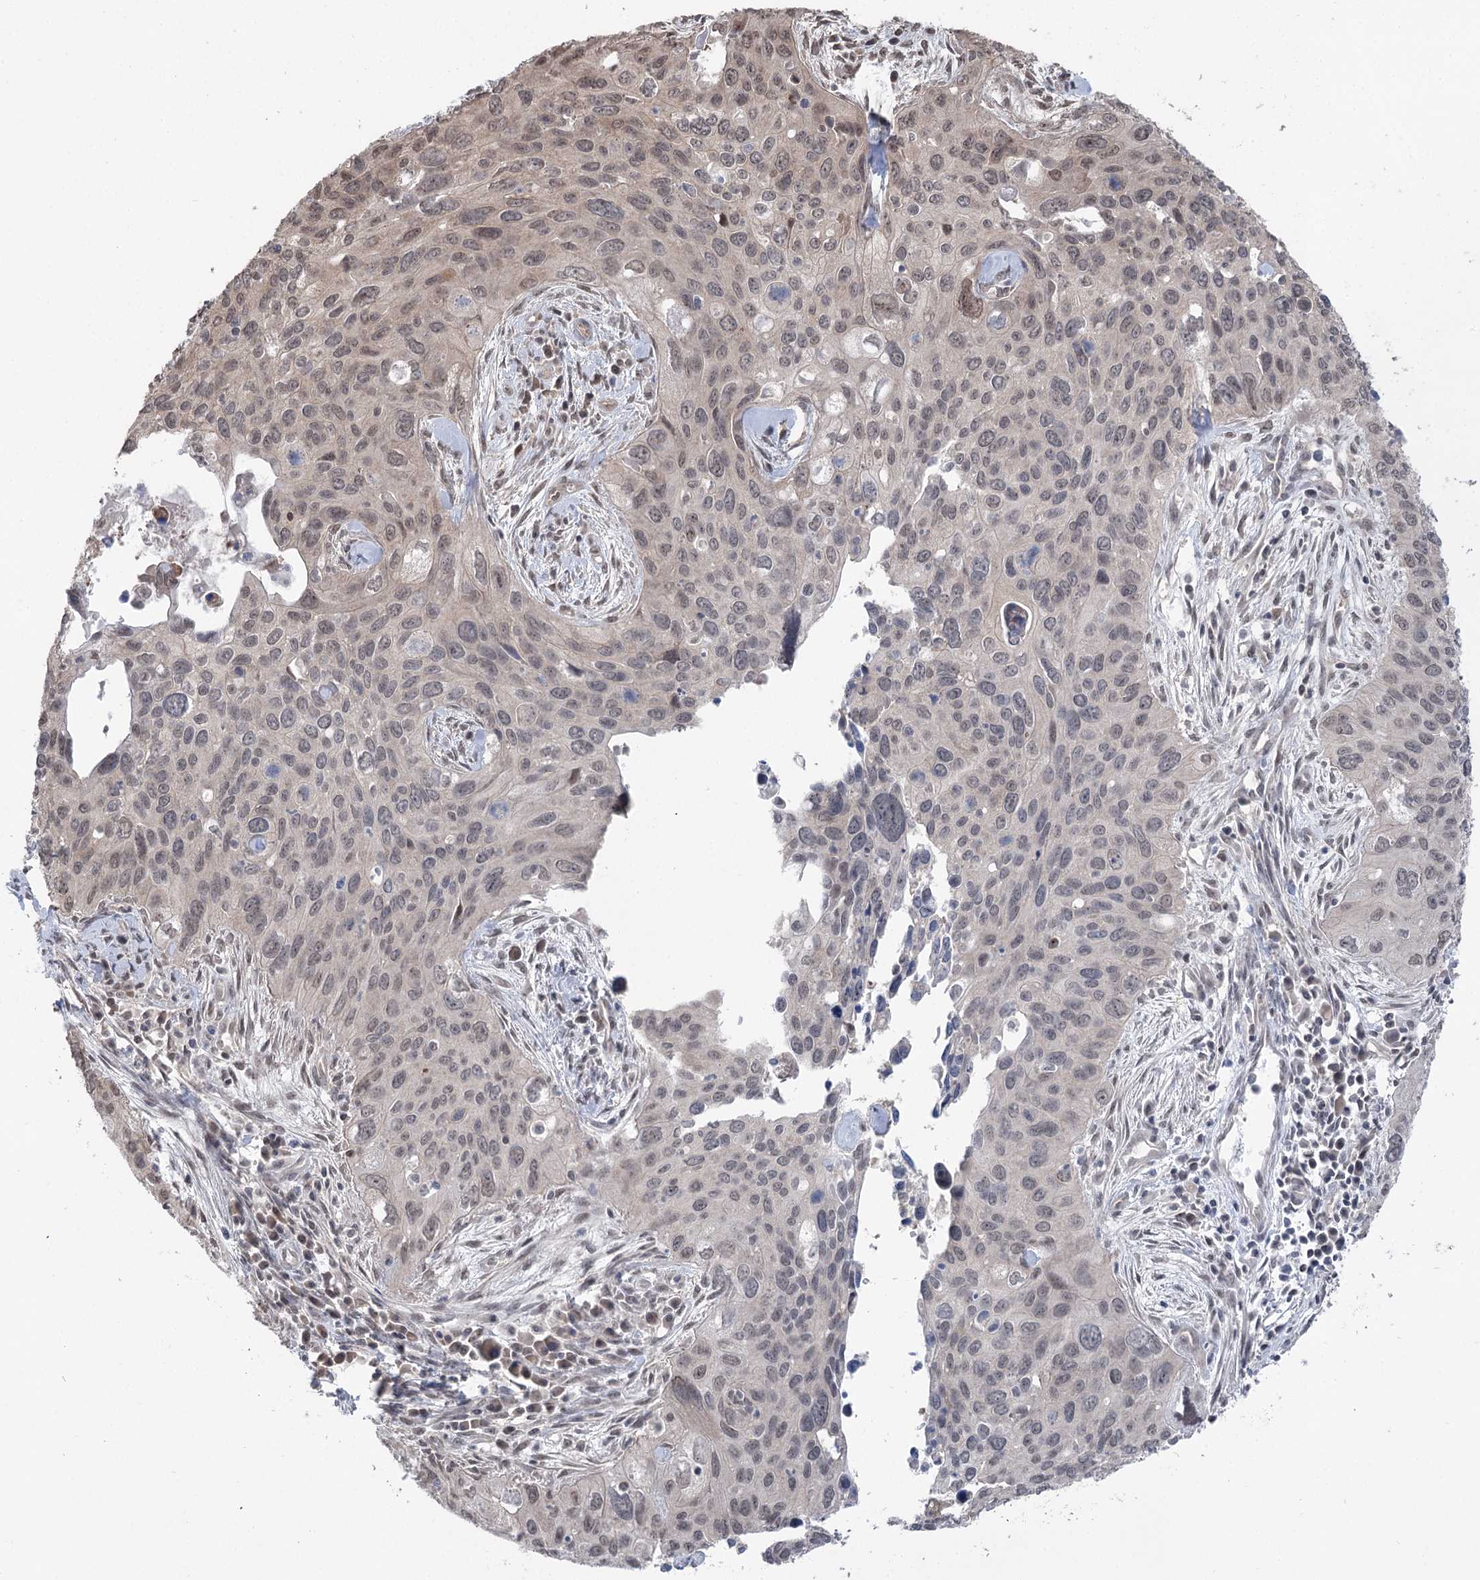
{"staining": {"intensity": "weak", "quantity": "<25%", "location": "nuclear"}, "tissue": "cervical cancer", "cell_type": "Tumor cells", "image_type": "cancer", "snomed": [{"axis": "morphology", "description": "Squamous cell carcinoma, NOS"}, {"axis": "topography", "description": "Cervix"}], "caption": "Photomicrograph shows no significant protein staining in tumor cells of cervical cancer (squamous cell carcinoma).", "gene": "CCSER2", "patient": {"sex": "female", "age": 55}}